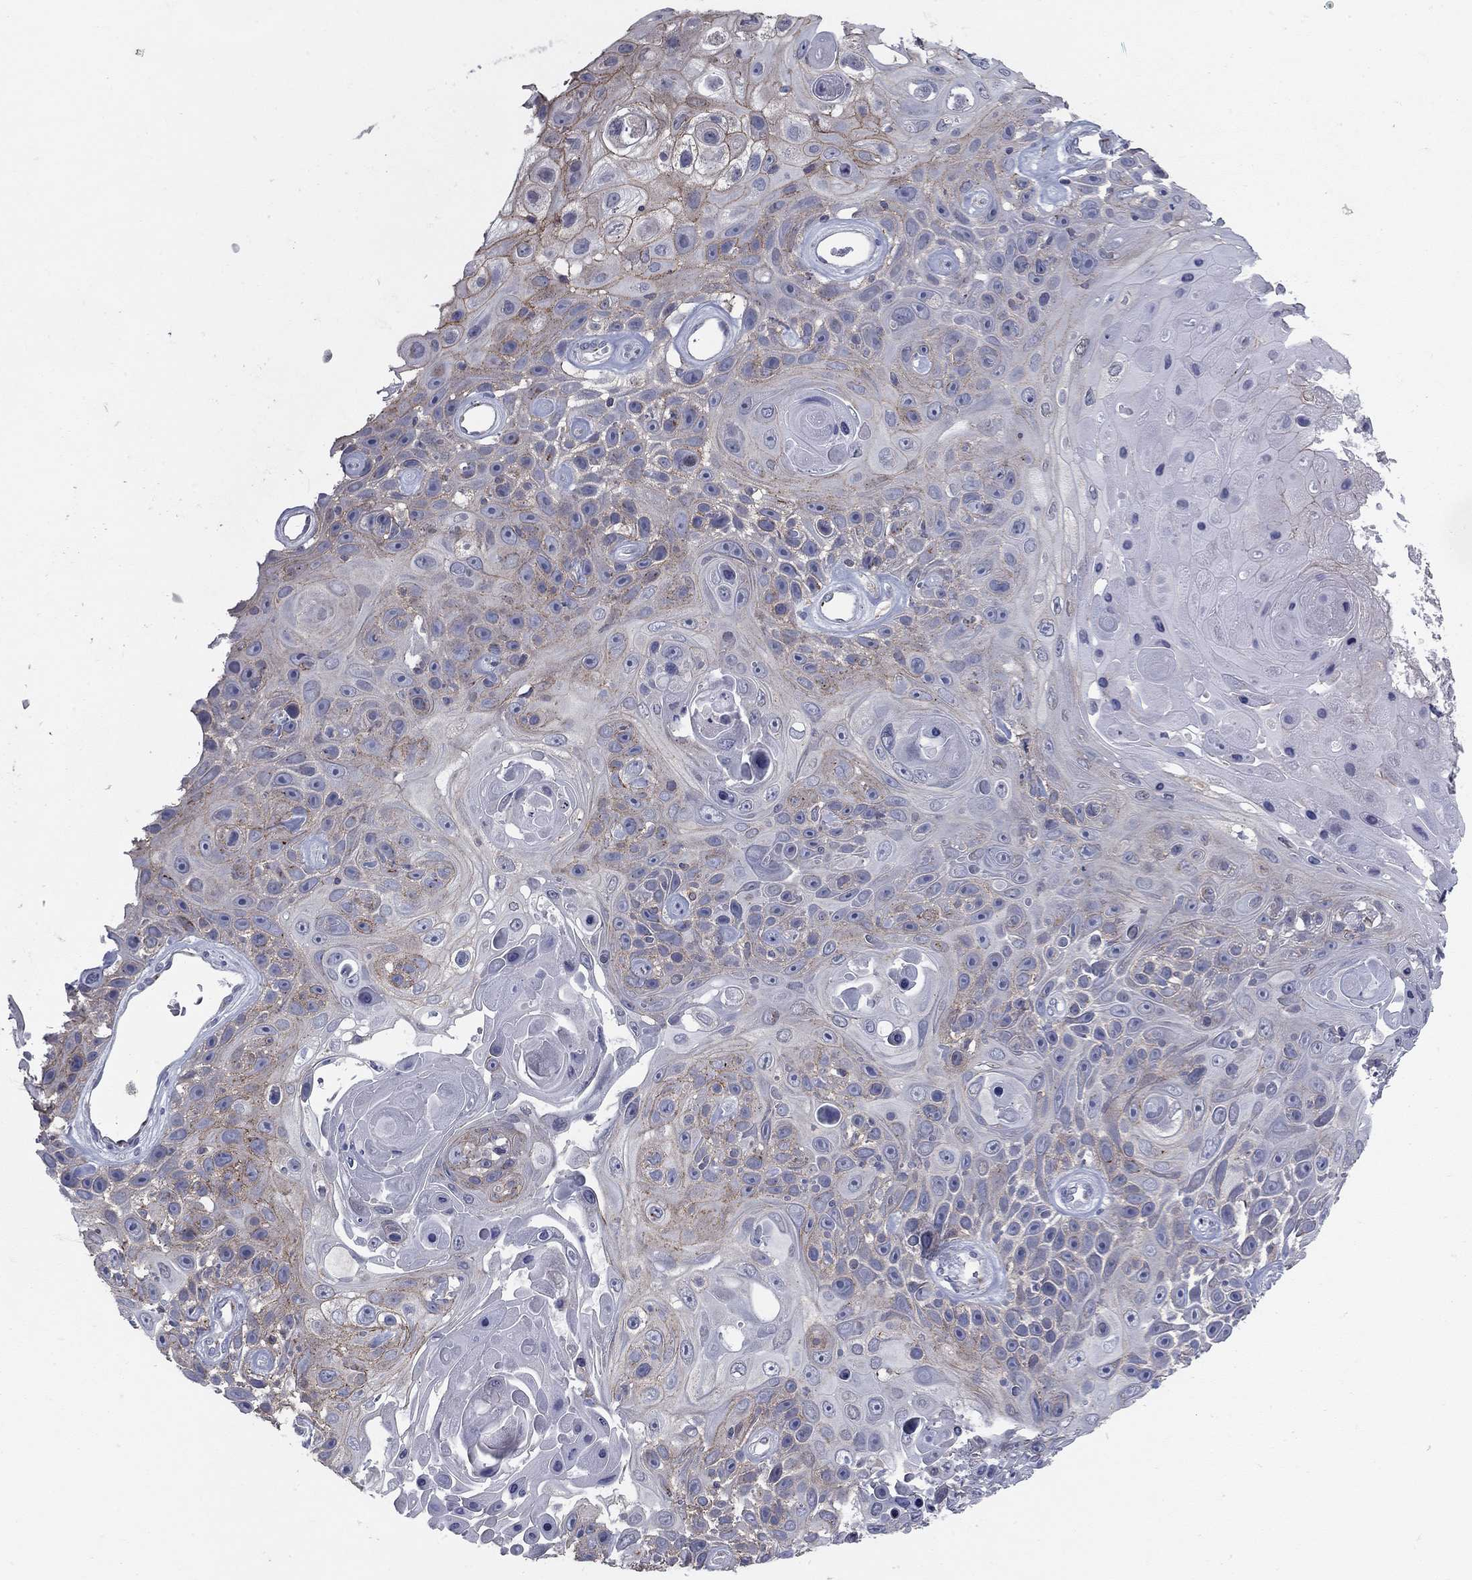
{"staining": {"intensity": "moderate", "quantity": "25%-75%", "location": "cytoplasmic/membranous"}, "tissue": "skin cancer", "cell_type": "Tumor cells", "image_type": "cancer", "snomed": [{"axis": "morphology", "description": "Squamous cell carcinoma, NOS"}, {"axis": "topography", "description": "Skin"}], "caption": "A micrograph showing moderate cytoplasmic/membranous staining in approximately 25%-75% of tumor cells in squamous cell carcinoma (skin), as visualized by brown immunohistochemical staining.", "gene": "KIAA0319L", "patient": {"sex": "male", "age": 82}}